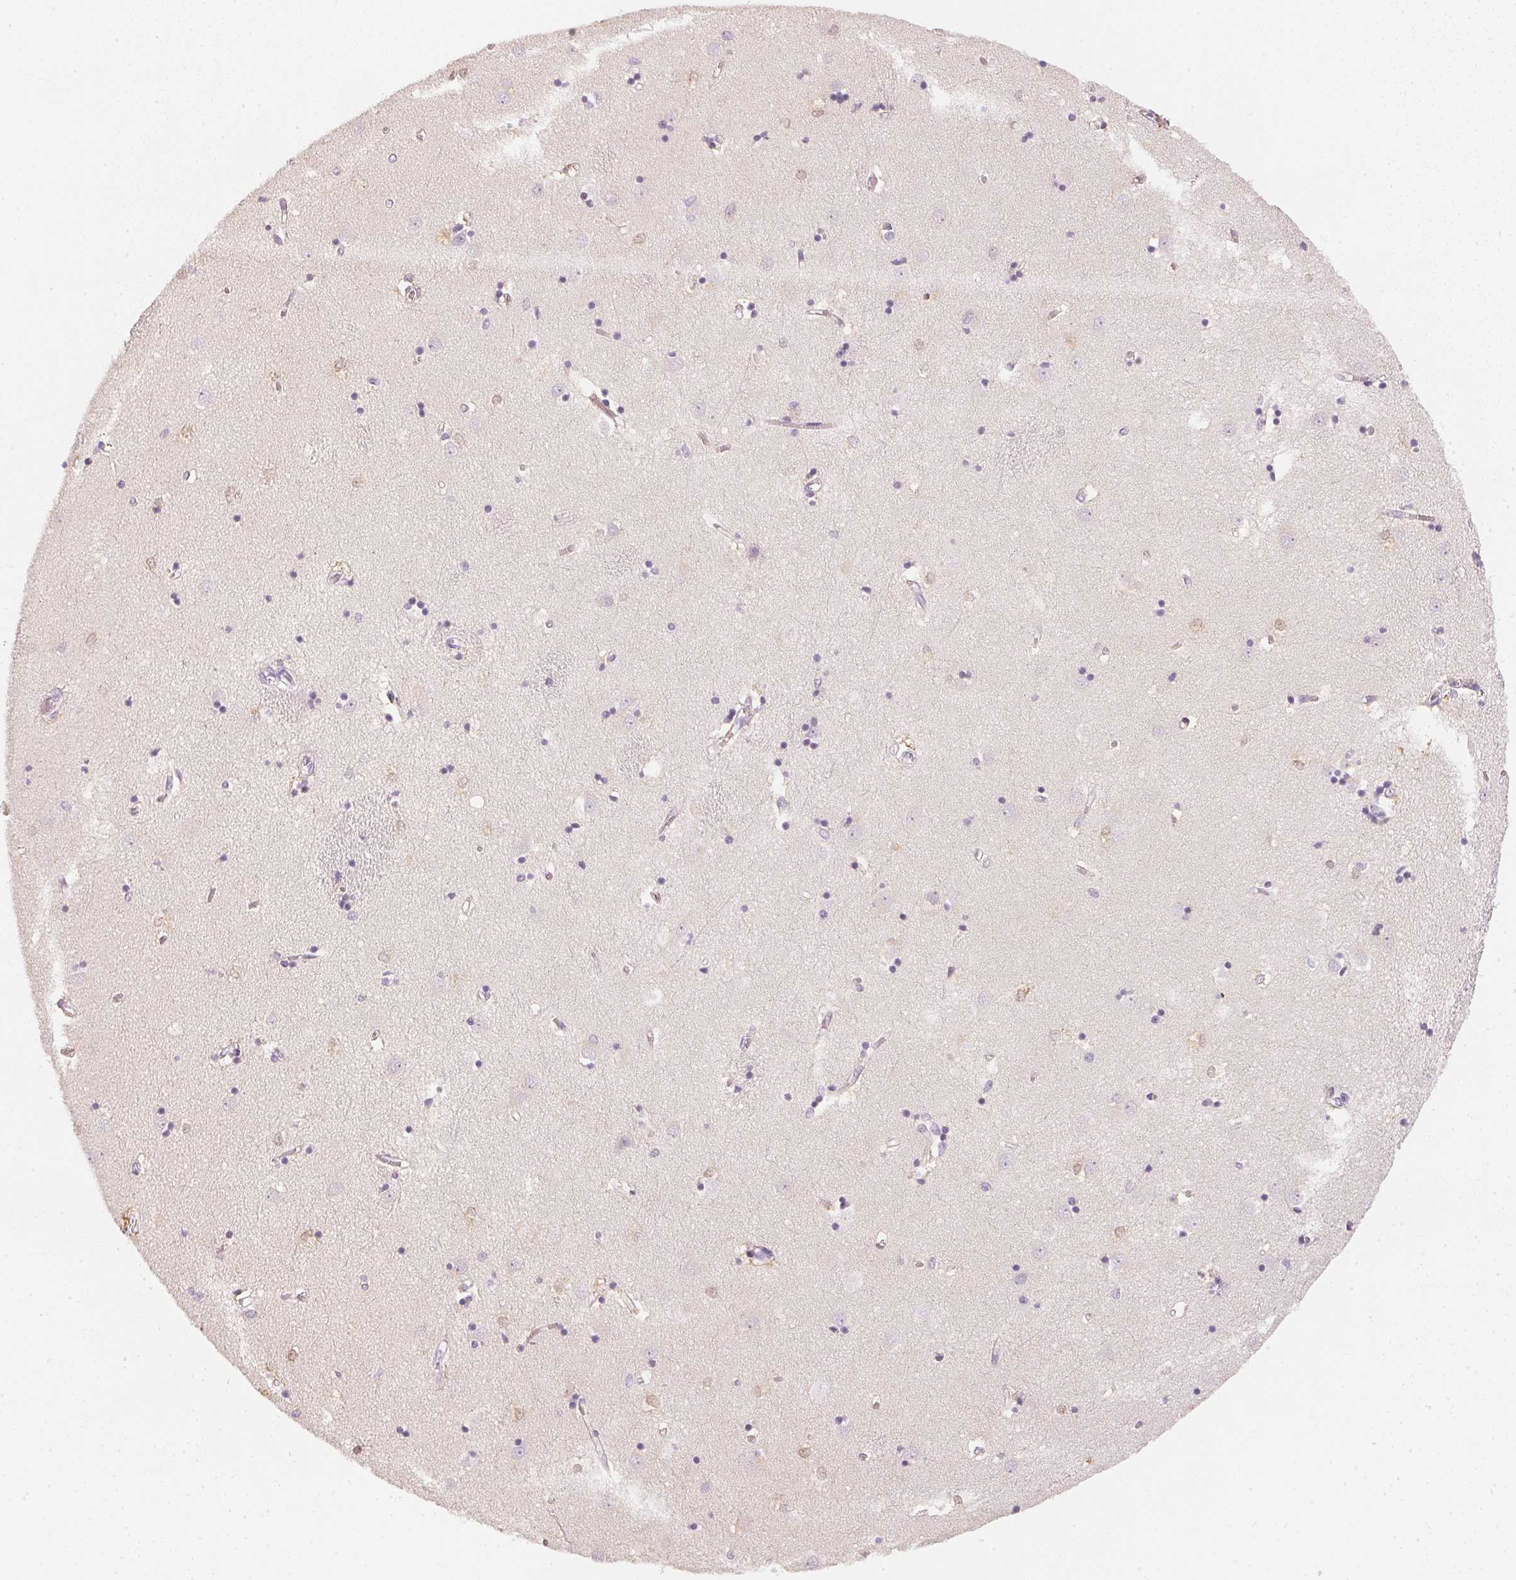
{"staining": {"intensity": "negative", "quantity": "none", "location": "none"}, "tissue": "caudate", "cell_type": "Glial cells", "image_type": "normal", "snomed": [{"axis": "morphology", "description": "Normal tissue, NOS"}, {"axis": "topography", "description": "Lateral ventricle wall"}], "caption": "High power microscopy micrograph of an immunohistochemistry micrograph of unremarkable caudate, revealing no significant positivity in glial cells.", "gene": "CFAP276", "patient": {"sex": "male", "age": 54}}